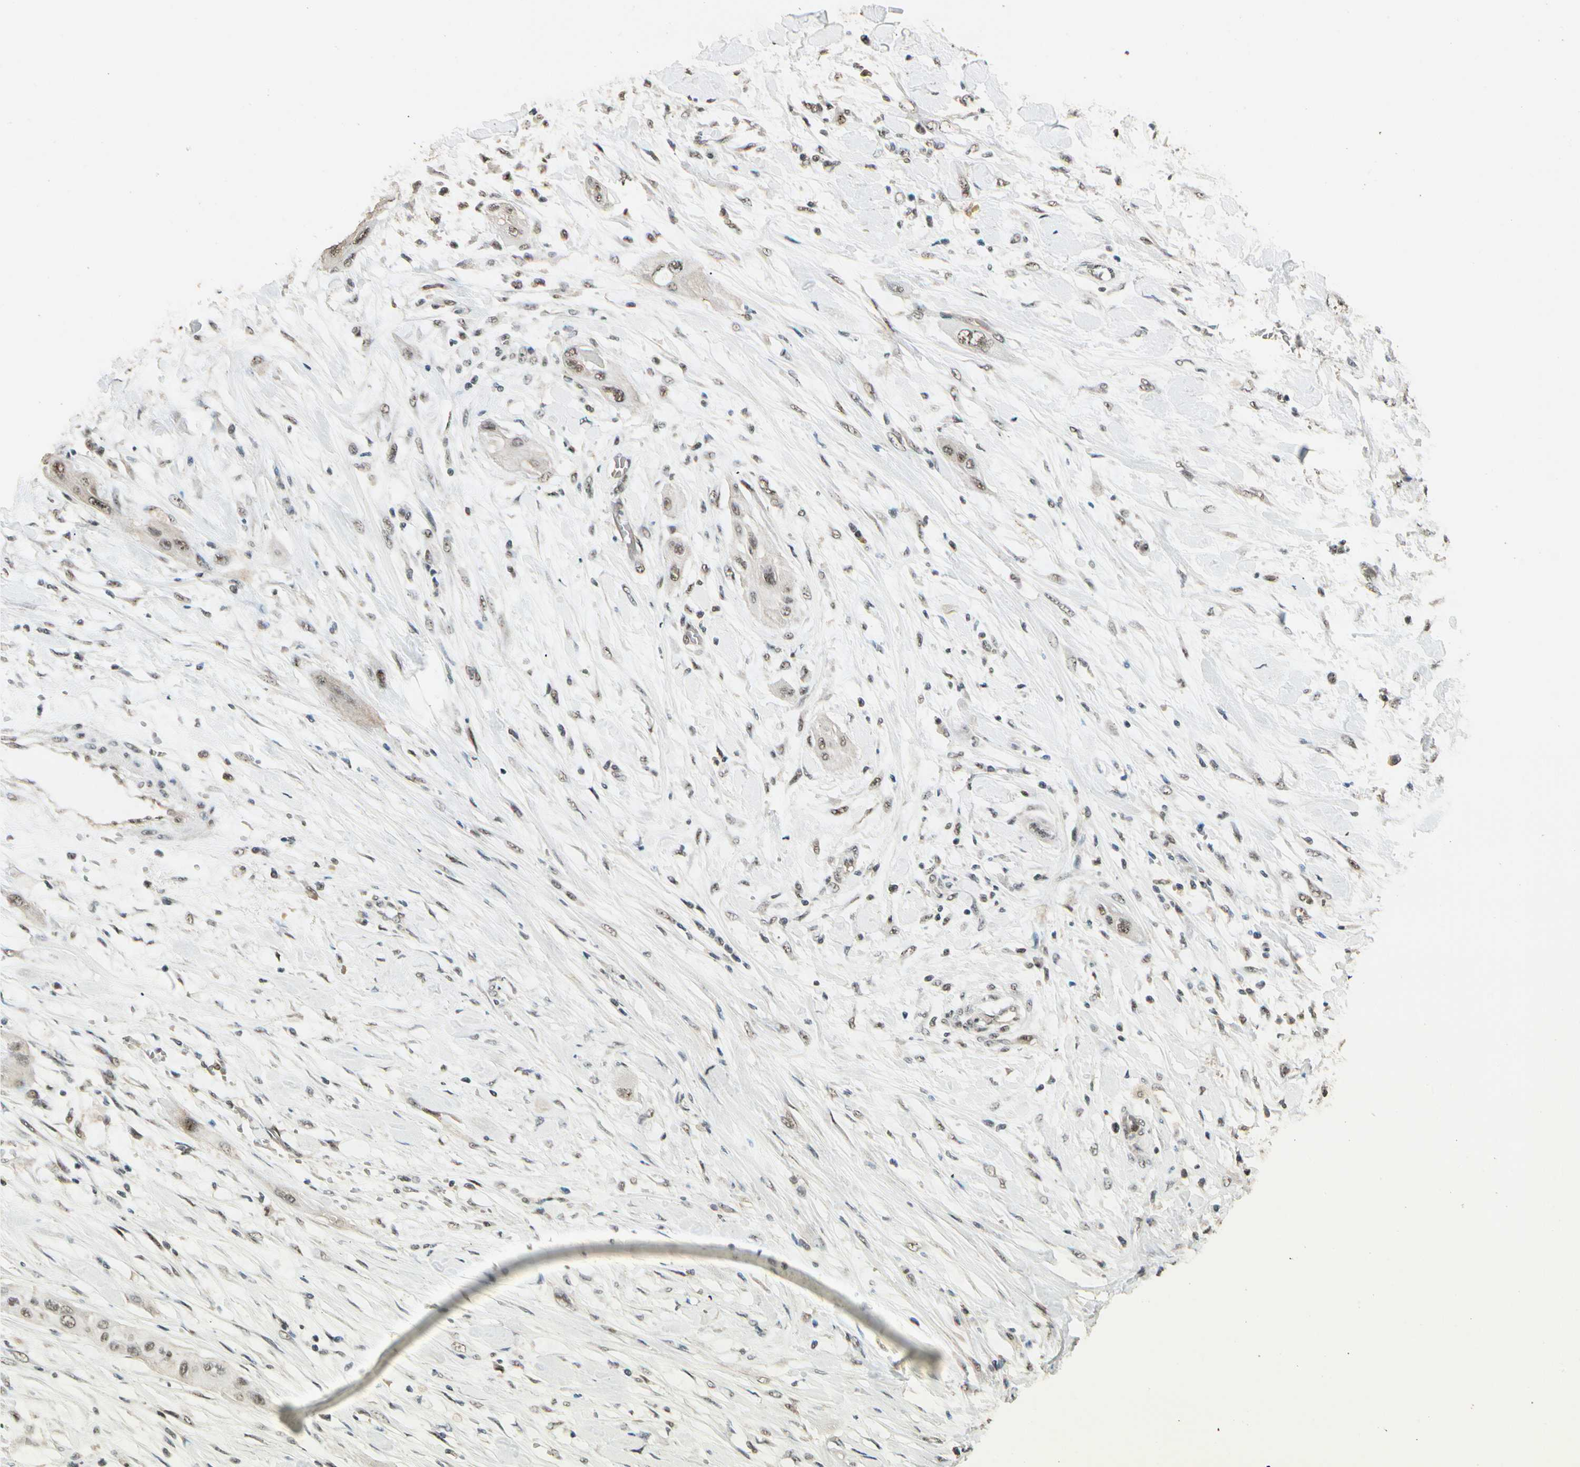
{"staining": {"intensity": "weak", "quantity": ">75%", "location": "nuclear"}, "tissue": "lung cancer", "cell_type": "Tumor cells", "image_type": "cancer", "snomed": [{"axis": "morphology", "description": "Squamous cell carcinoma, NOS"}, {"axis": "topography", "description": "Lung"}], "caption": "A high-resolution micrograph shows IHC staining of lung cancer (squamous cell carcinoma), which displays weak nuclear staining in about >75% of tumor cells. (DAB IHC with brightfield microscopy, high magnification).", "gene": "RBM25", "patient": {"sex": "female", "age": 47}}